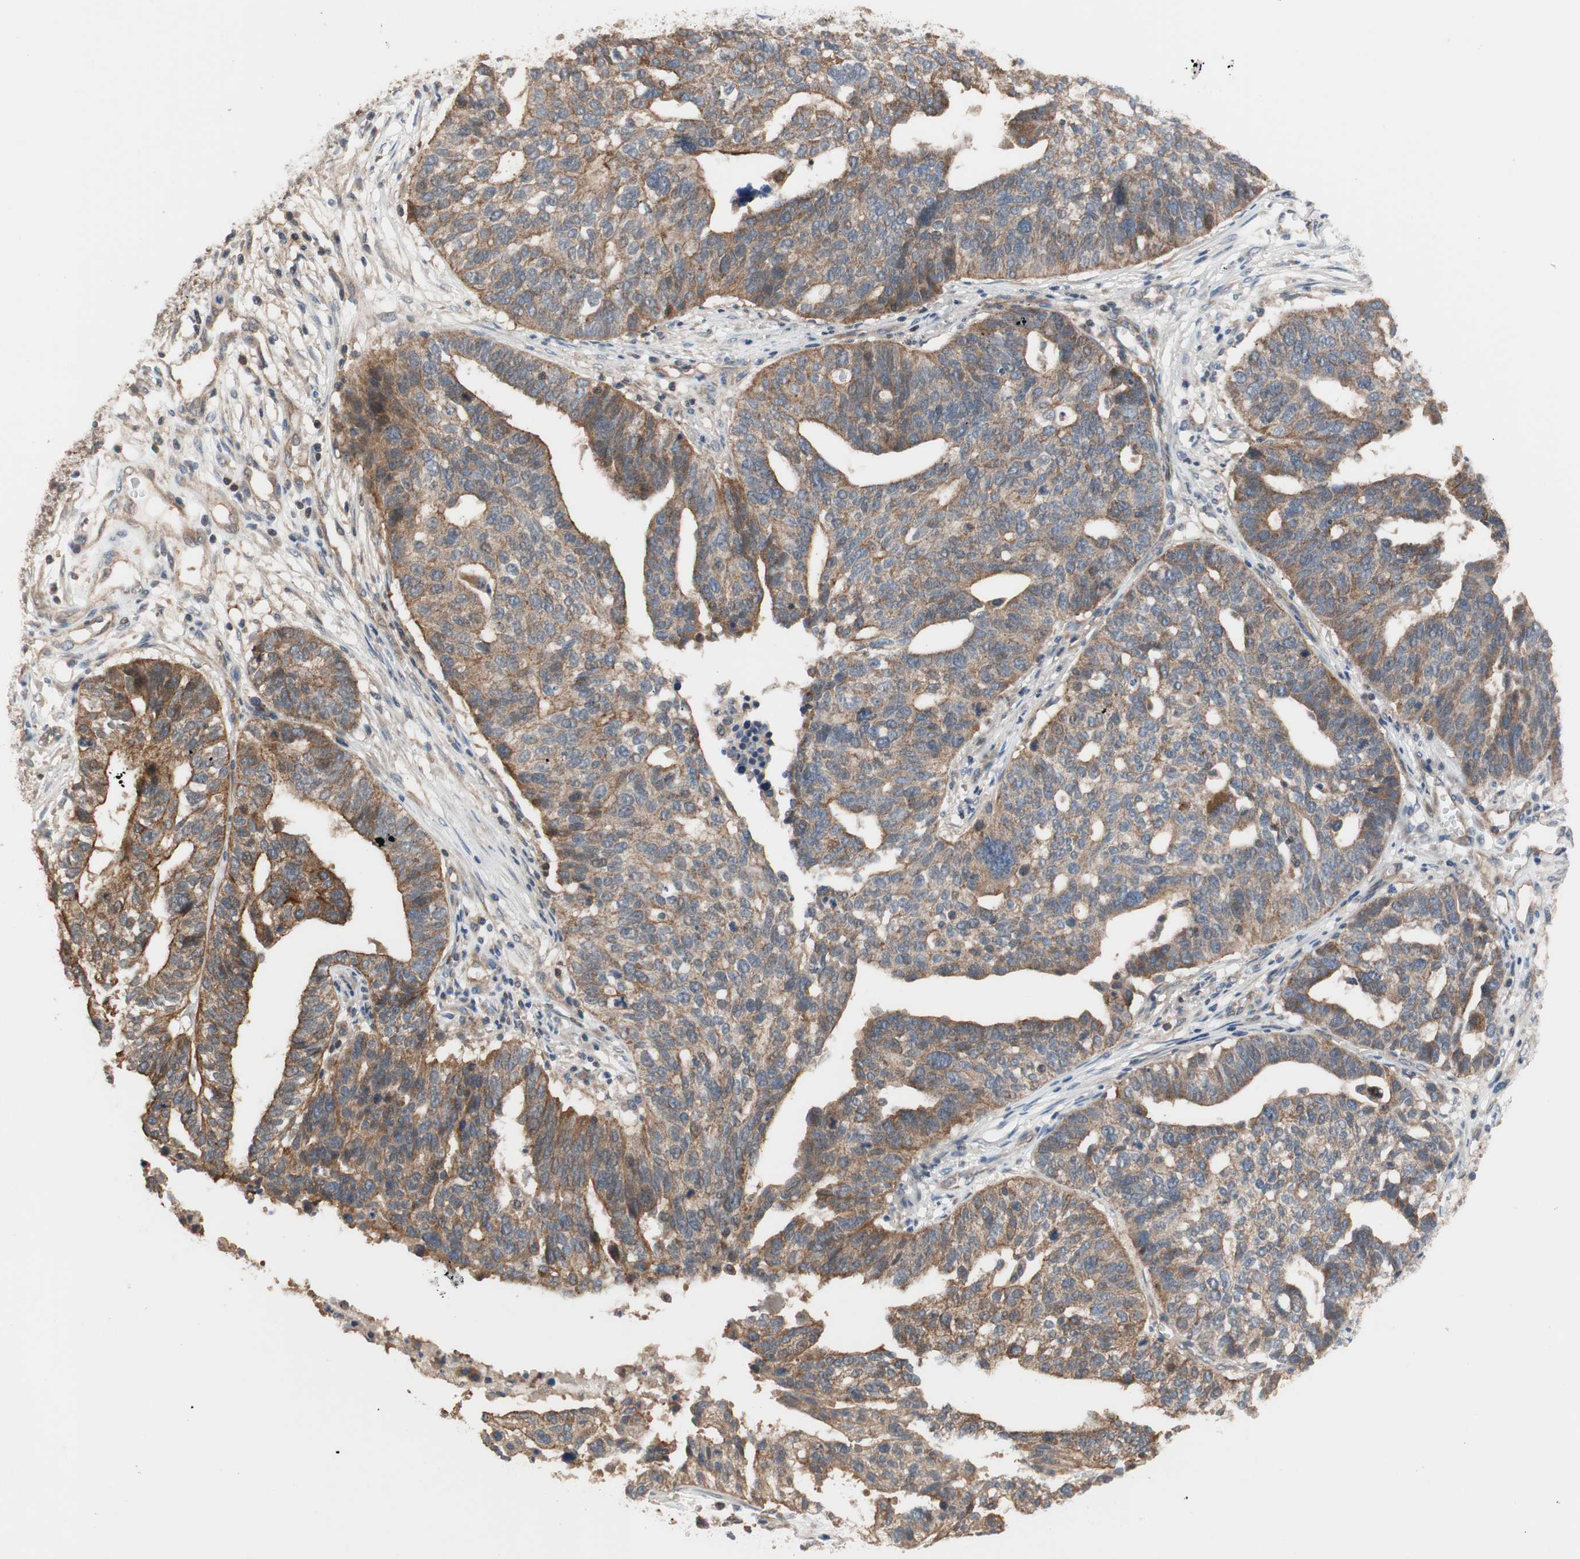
{"staining": {"intensity": "strong", "quantity": ">75%", "location": "cytoplasmic/membranous"}, "tissue": "ovarian cancer", "cell_type": "Tumor cells", "image_type": "cancer", "snomed": [{"axis": "morphology", "description": "Cystadenocarcinoma, serous, NOS"}, {"axis": "topography", "description": "Ovary"}], "caption": "Immunohistochemistry staining of ovarian cancer (serous cystadenocarcinoma), which demonstrates high levels of strong cytoplasmic/membranous expression in about >75% of tumor cells indicating strong cytoplasmic/membranous protein expression. The staining was performed using DAB (brown) for protein detection and nuclei were counterstained in hematoxylin (blue).", "gene": "MAP4K2", "patient": {"sex": "female", "age": 59}}